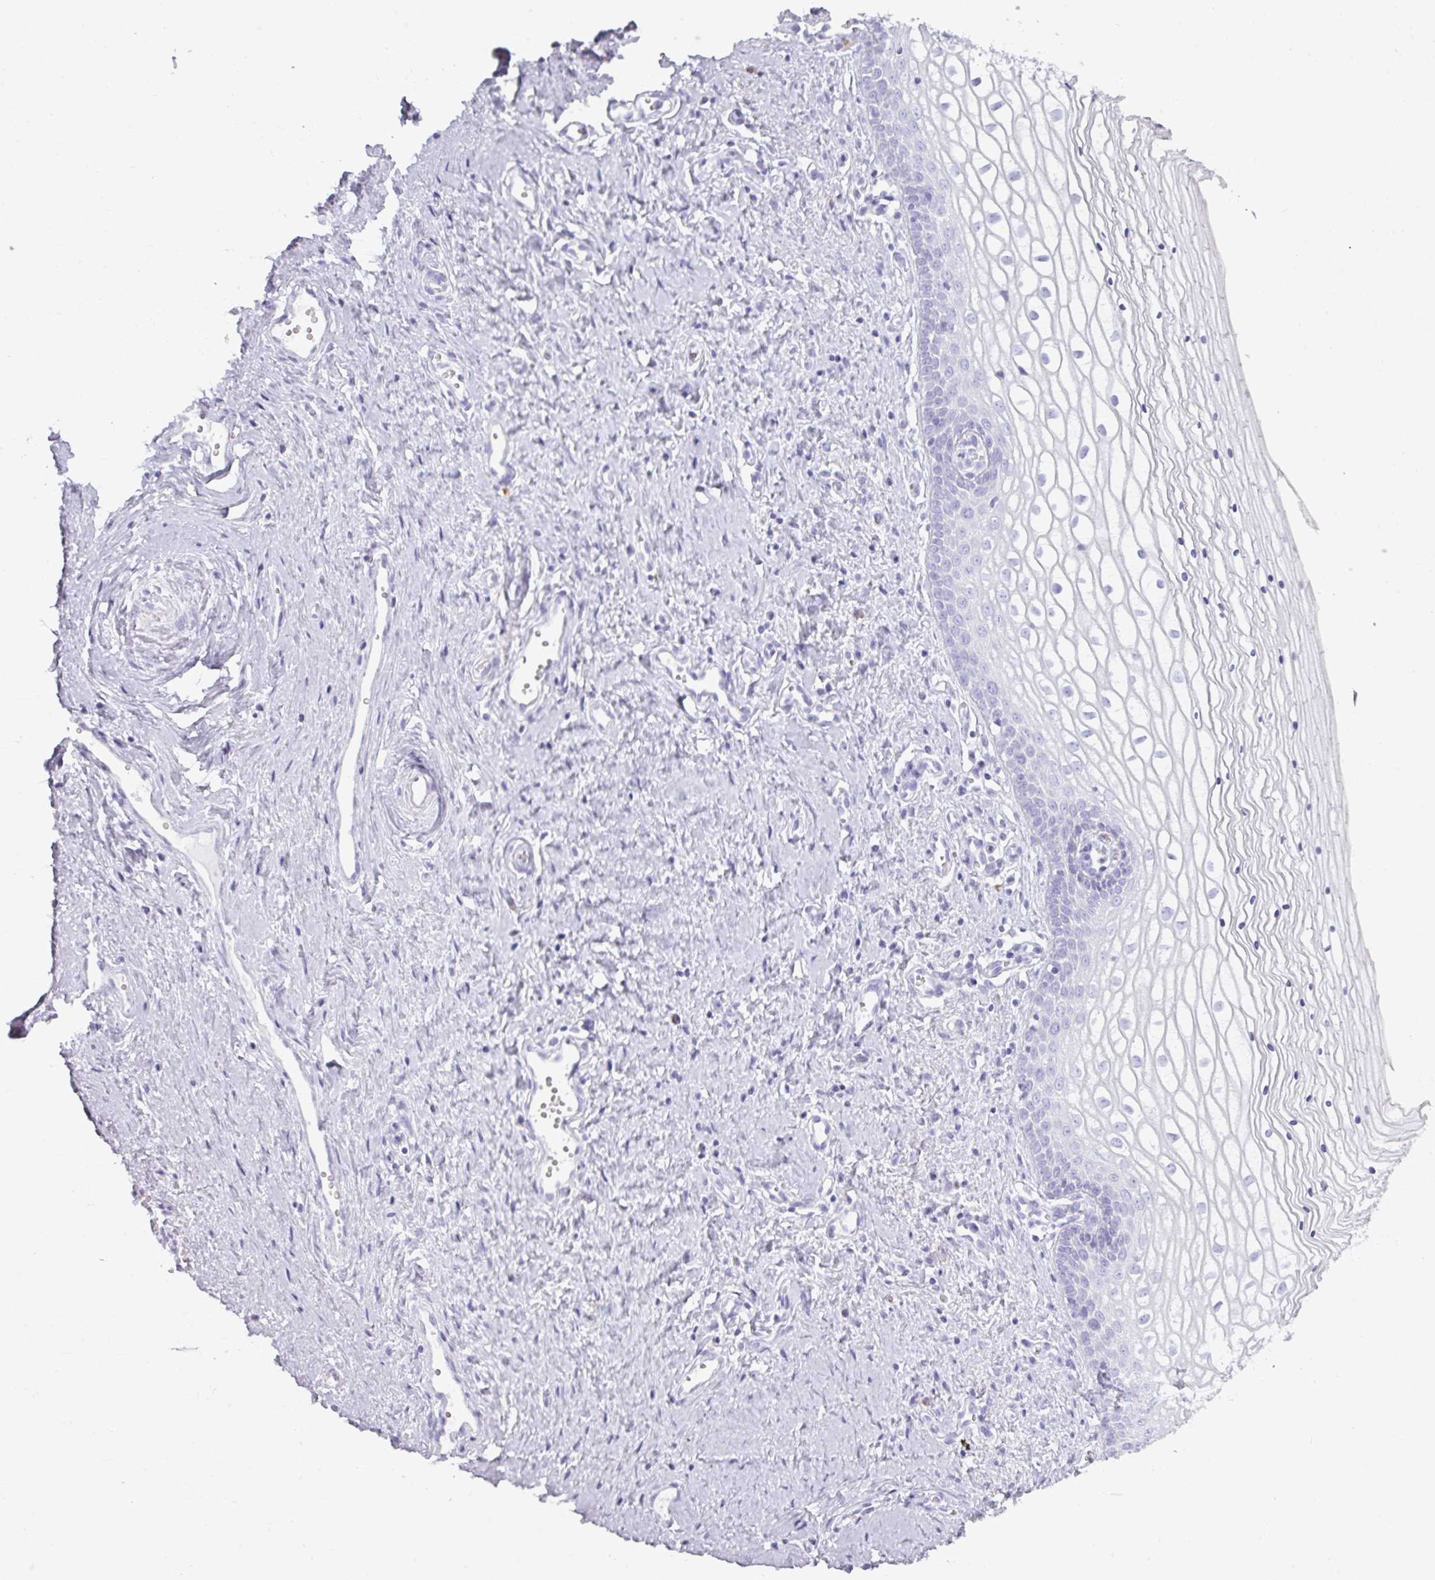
{"staining": {"intensity": "negative", "quantity": "none", "location": "none"}, "tissue": "vagina", "cell_type": "Squamous epithelial cells", "image_type": "normal", "snomed": [{"axis": "morphology", "description": "Normal tissue, NOS"}, {"axis": "topography", "description": "Vagina"}], "caption": "Immunohistochemical staining of unremarkable vagina displays no significant positivity in squamous epithelial cells.", "gene": "PGA3", "patient": {"sex": "female", "age": 59}}